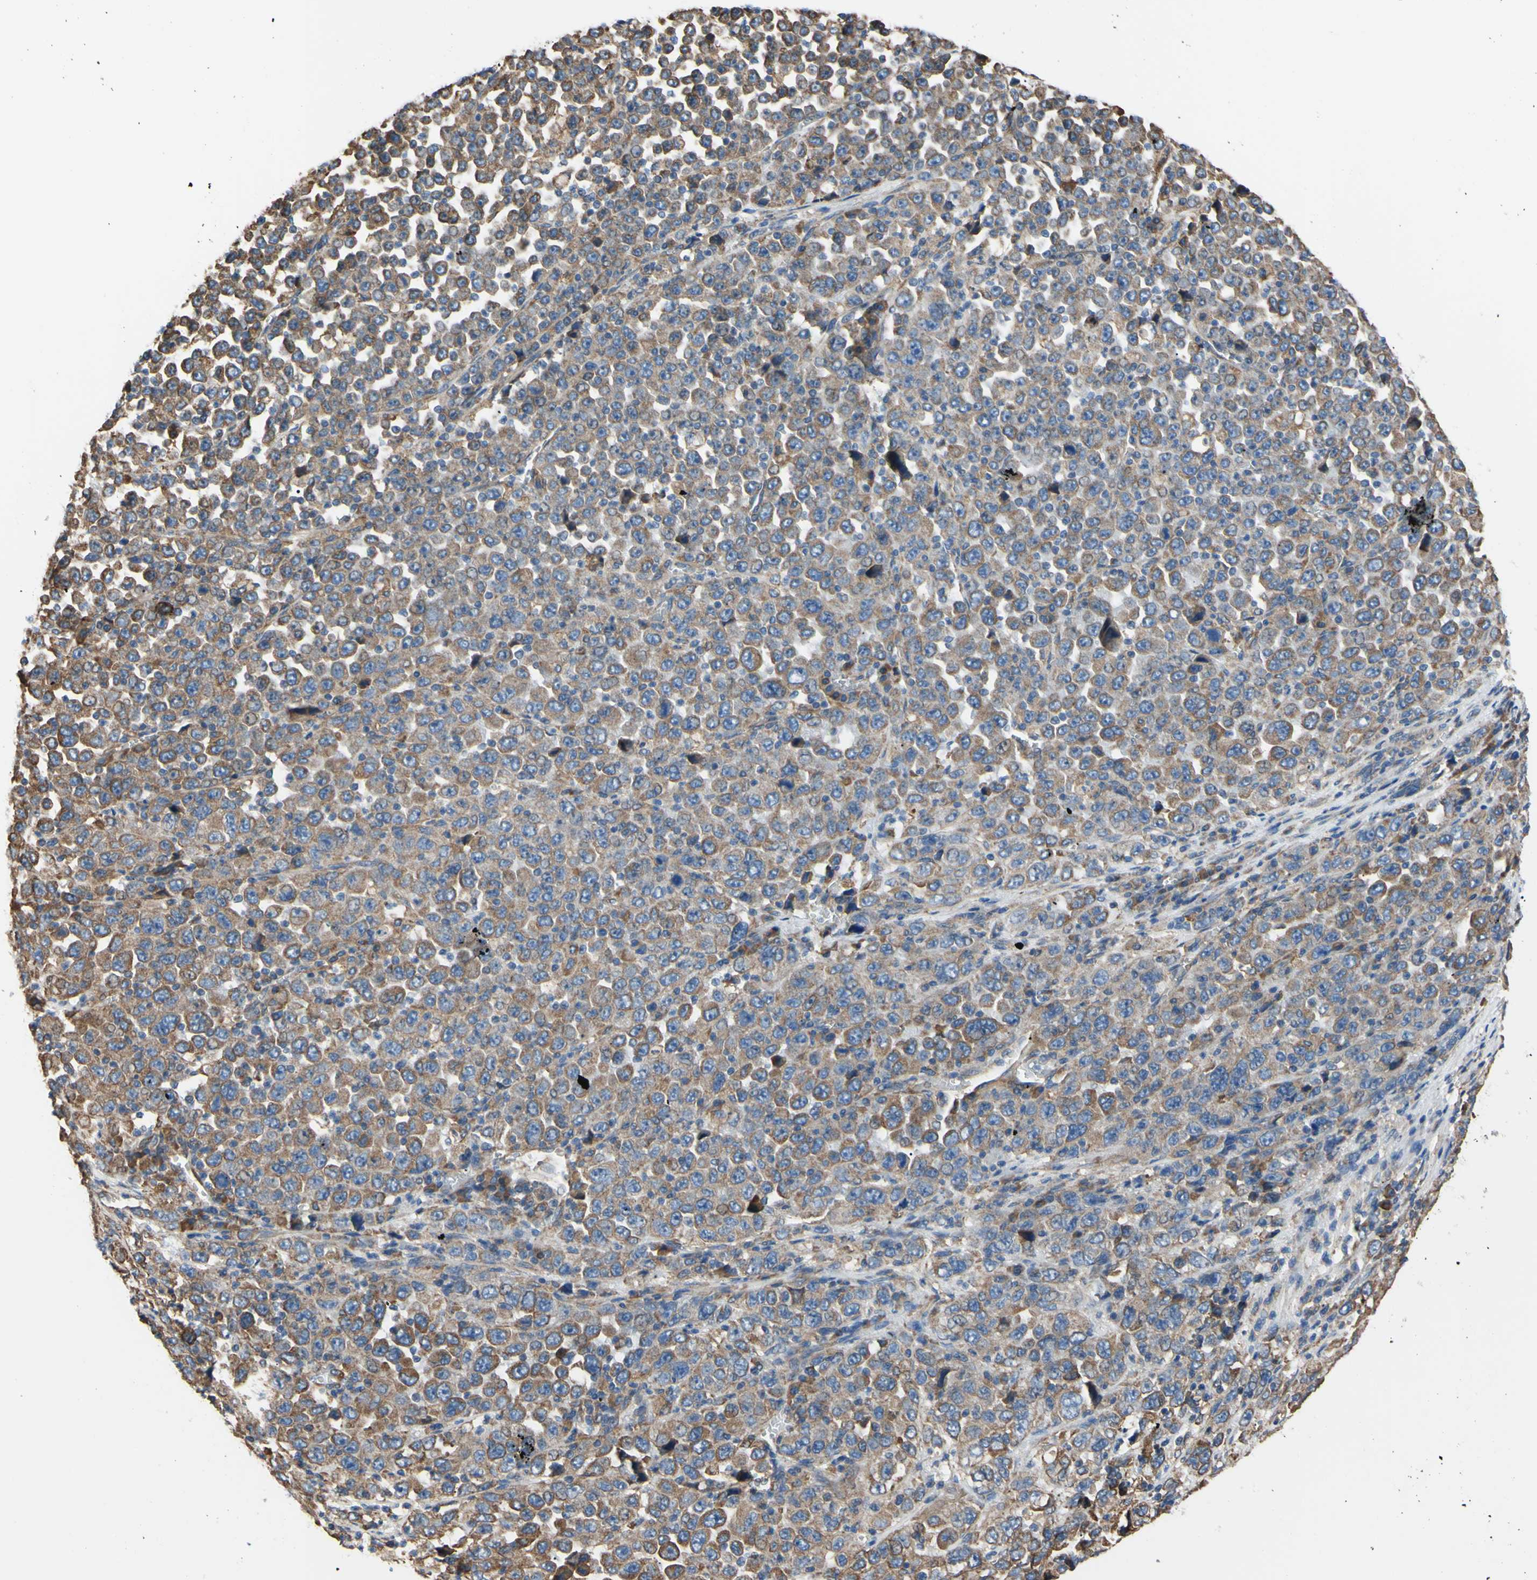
{"staining": {"intensity": "weak", "quantity": ">75%", "location": "cytoplasmic/membranous"}, "tissue": "stomach cancer", "cell_type": "Tumor cells", "image_type": "cancer", "snomed": [{"axis": "morphology", "description": "Normal tissue, NOS"}, {"axis": "morphology", "description": "Adenocarcinoma, NOS"}, {"axis": "topography", "description": "Stomach, upper"}, {"axis": "topography", "description": "Stomach"}], "caption": "Stomach adenocarcinoma tissue demonstrates weak cytoplasmic/membranous expression in approximately >75% of tumor cells, visualized by immunohistochemistry.", "gene": "BMF", "patient": {"sex": "male", "age": 59}}